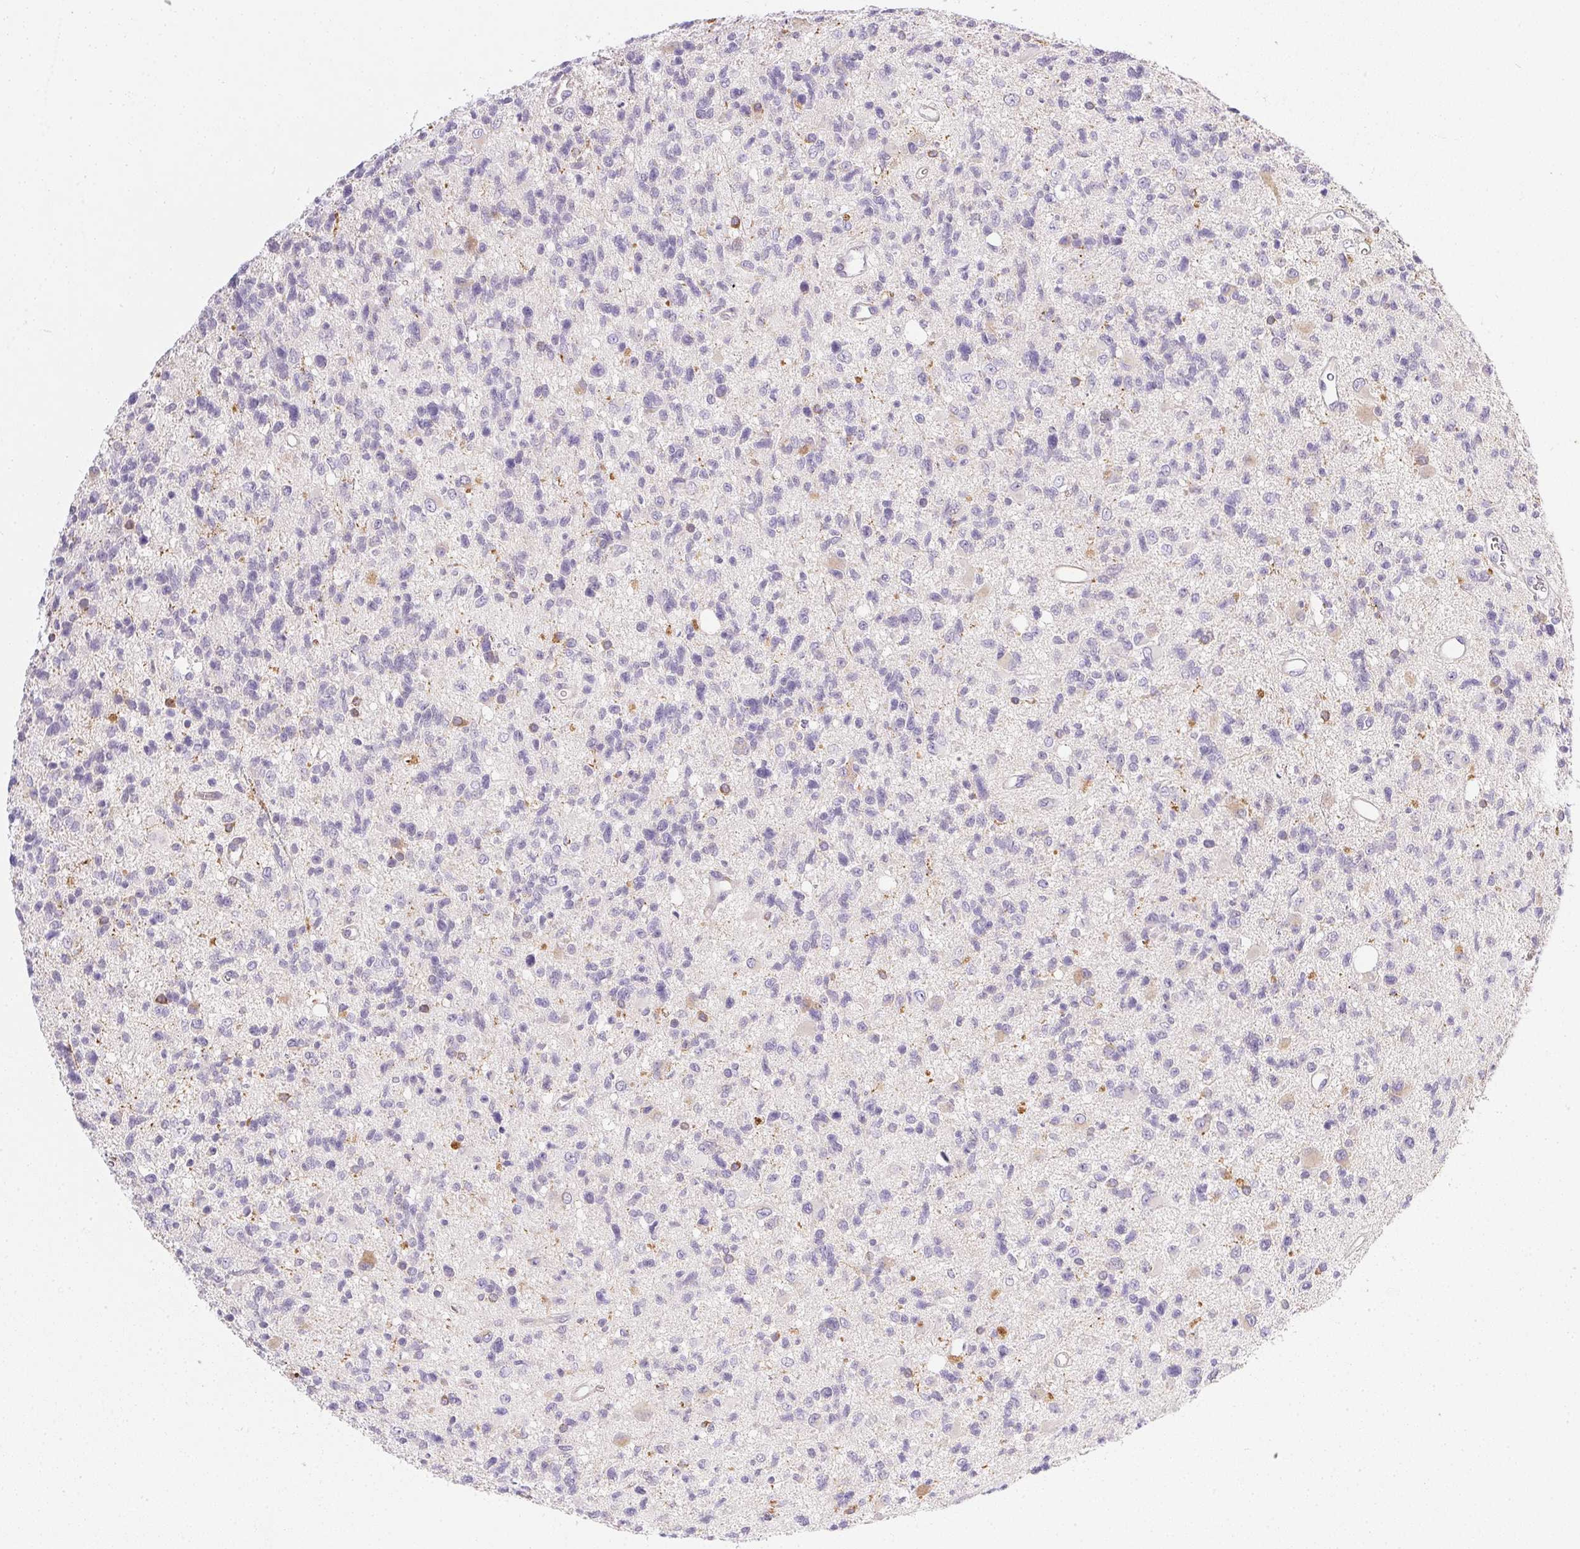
{"staining": {"intensity": "negative", "quantity": "none", "location": "none"}, "tissue": "glioma", "cell_type": "Tumor cells", "image_type": "cancer", "snomed": [{"axis": "morphology", "description": "Glioma, malignant, High grade"}, {"axis": "topography", "description": "Brain"}], "caption": "There is no significant positivity in tumor cells of malignant high-grade glioma.", "gene": "SLC17A7", "patient": {"sex": "male", "age": 29}}